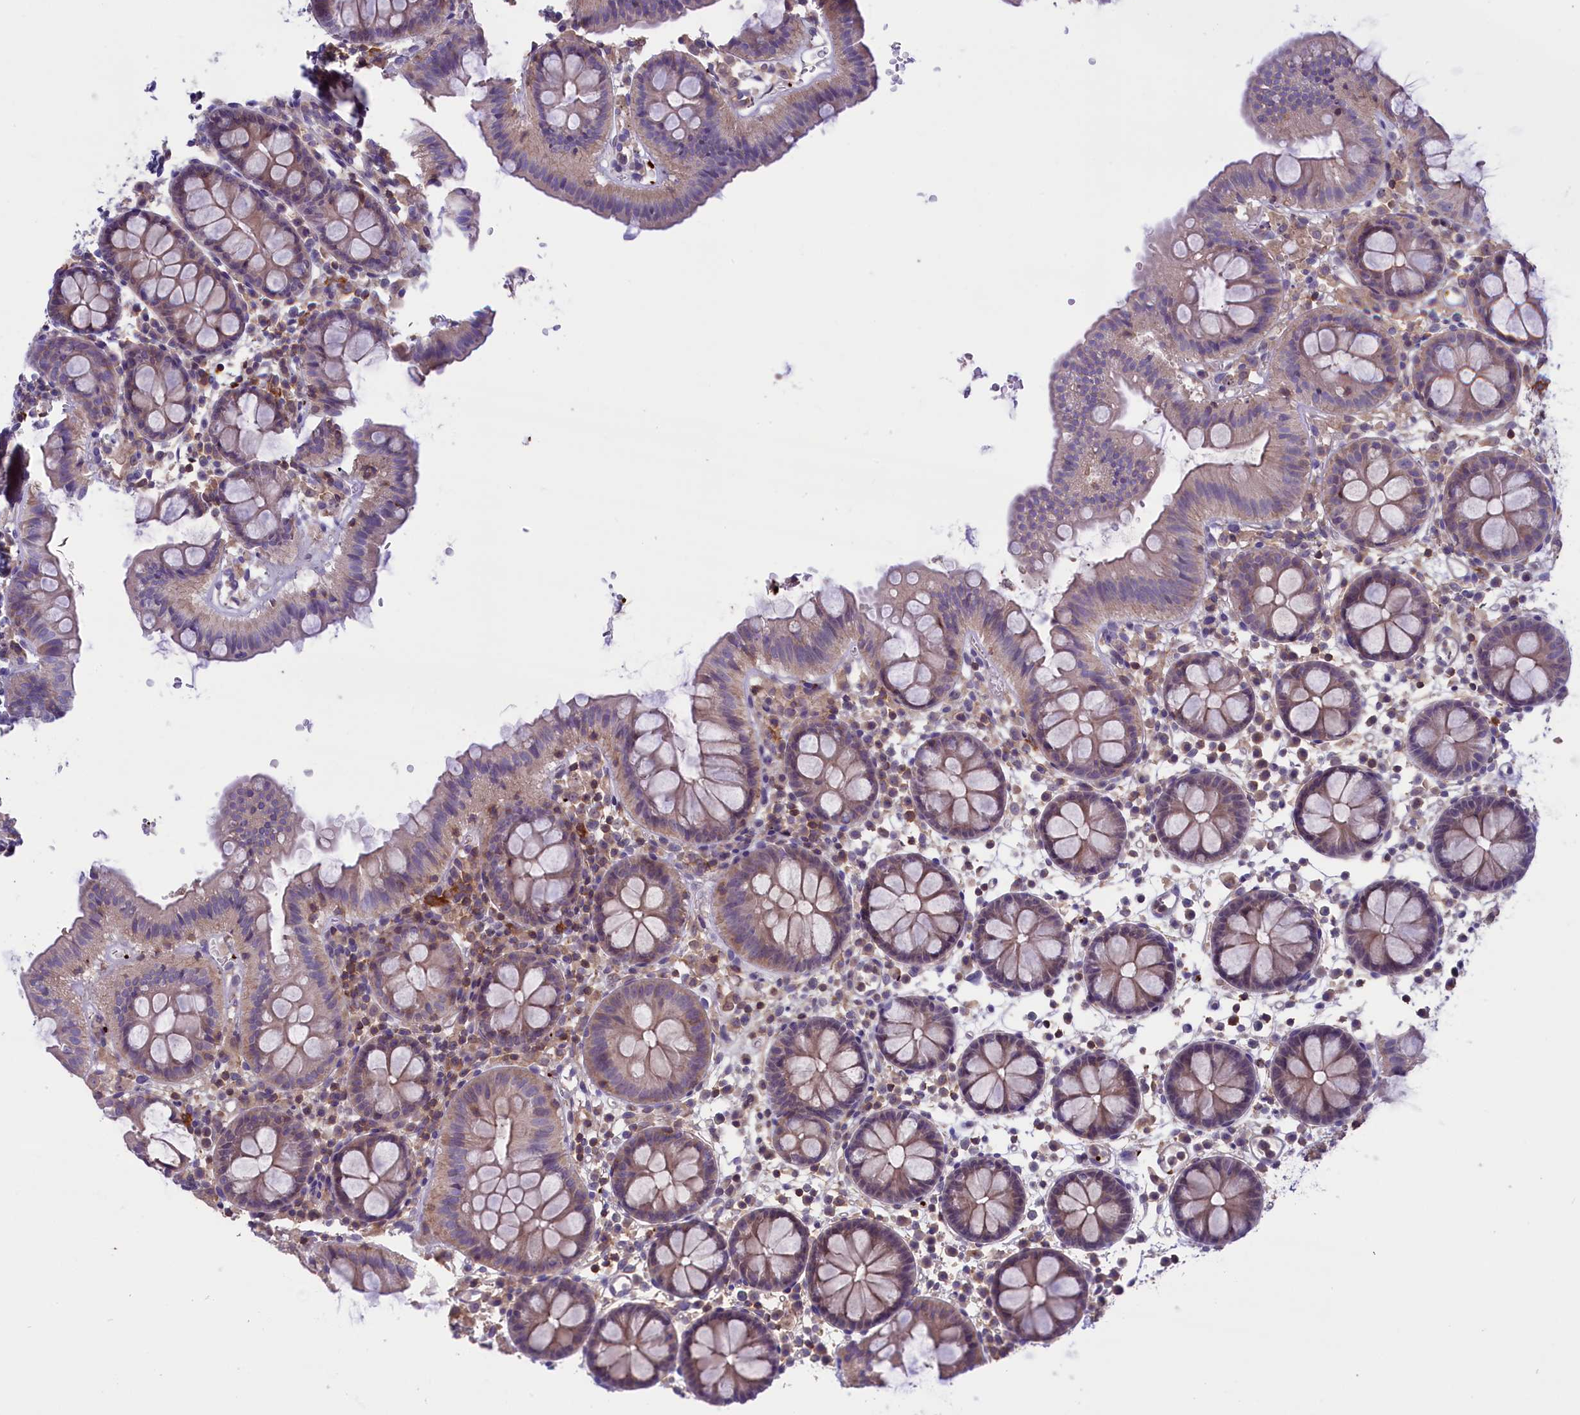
{"staining": {"intensity": "negative", "quantity": "none", "location": "none"}, "tissue": "colon", "cell_type": "Endothelial cells", "image_type": "normal", "snomed": [{"axis": "morphology", "description": "Normal tissue, NOS"}, {"axis": "topography", "description": "Colon"}], "caption": "Endothelial cells show no significant protein staining in unremarkable colon. (DAB immunohistochemistry, high magnification).", "gene": "HEATR3", "patient": {"sex": "male", "age": 75}}